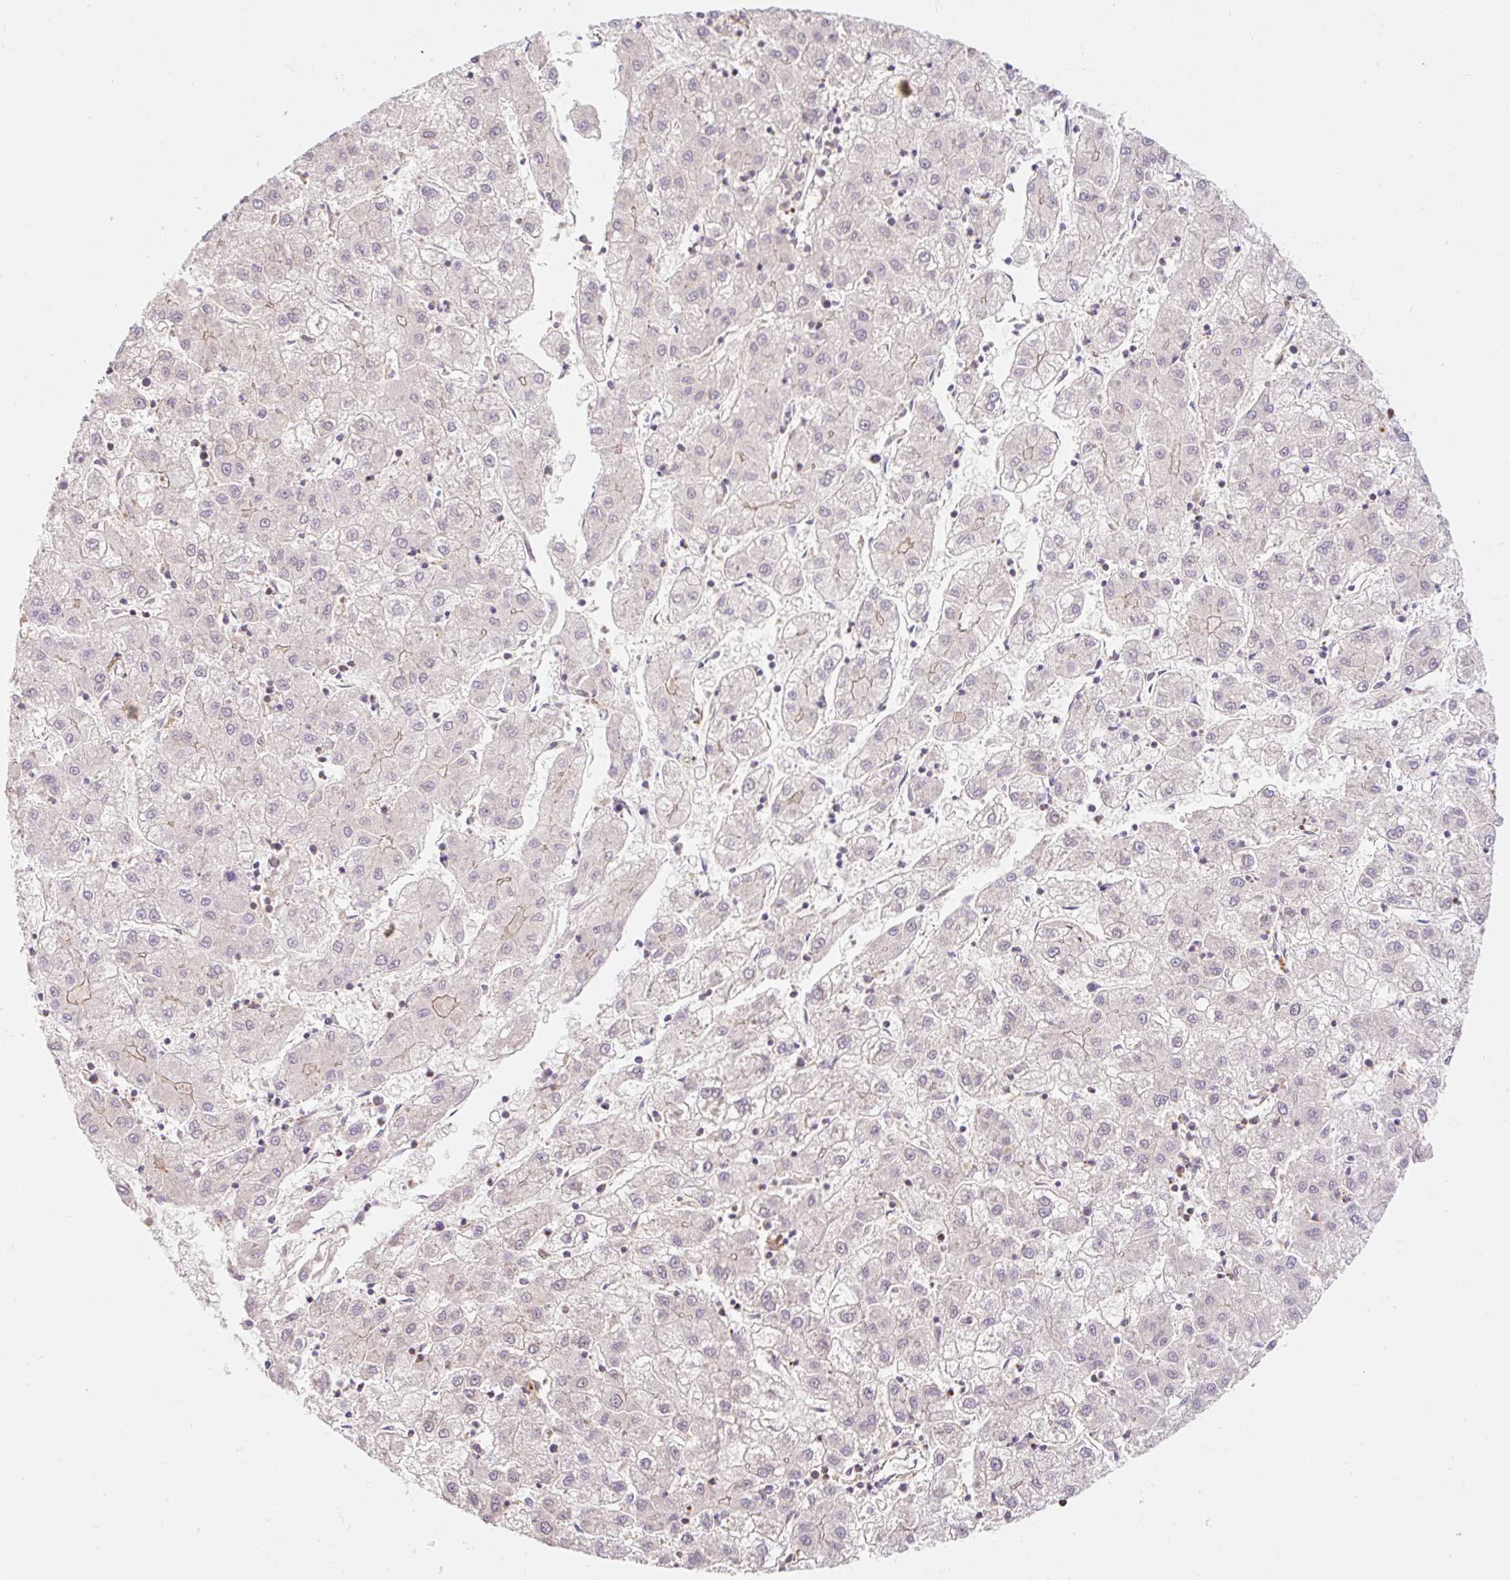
{"staining": {"intensity": "negative", "quantity": "none", "location": "none"}, "tissue": "liver cancer", "cell_type": "Tumor cells", "image_type": "cancer", "snomed": [{"axis": "morphology", "description": "Carcinoma, Hepatocellular, NOS"}, {"axis": "topography", "description": "Liver"}], "caption": "Liver cancer (hepatocellular carcinoma) was stained to show a protein in brown. There is no significant staining in tumor cells. Nuclei are stained in blue.", "gene": "EMC10", "patient": {"sex": "male", "age": 72}}